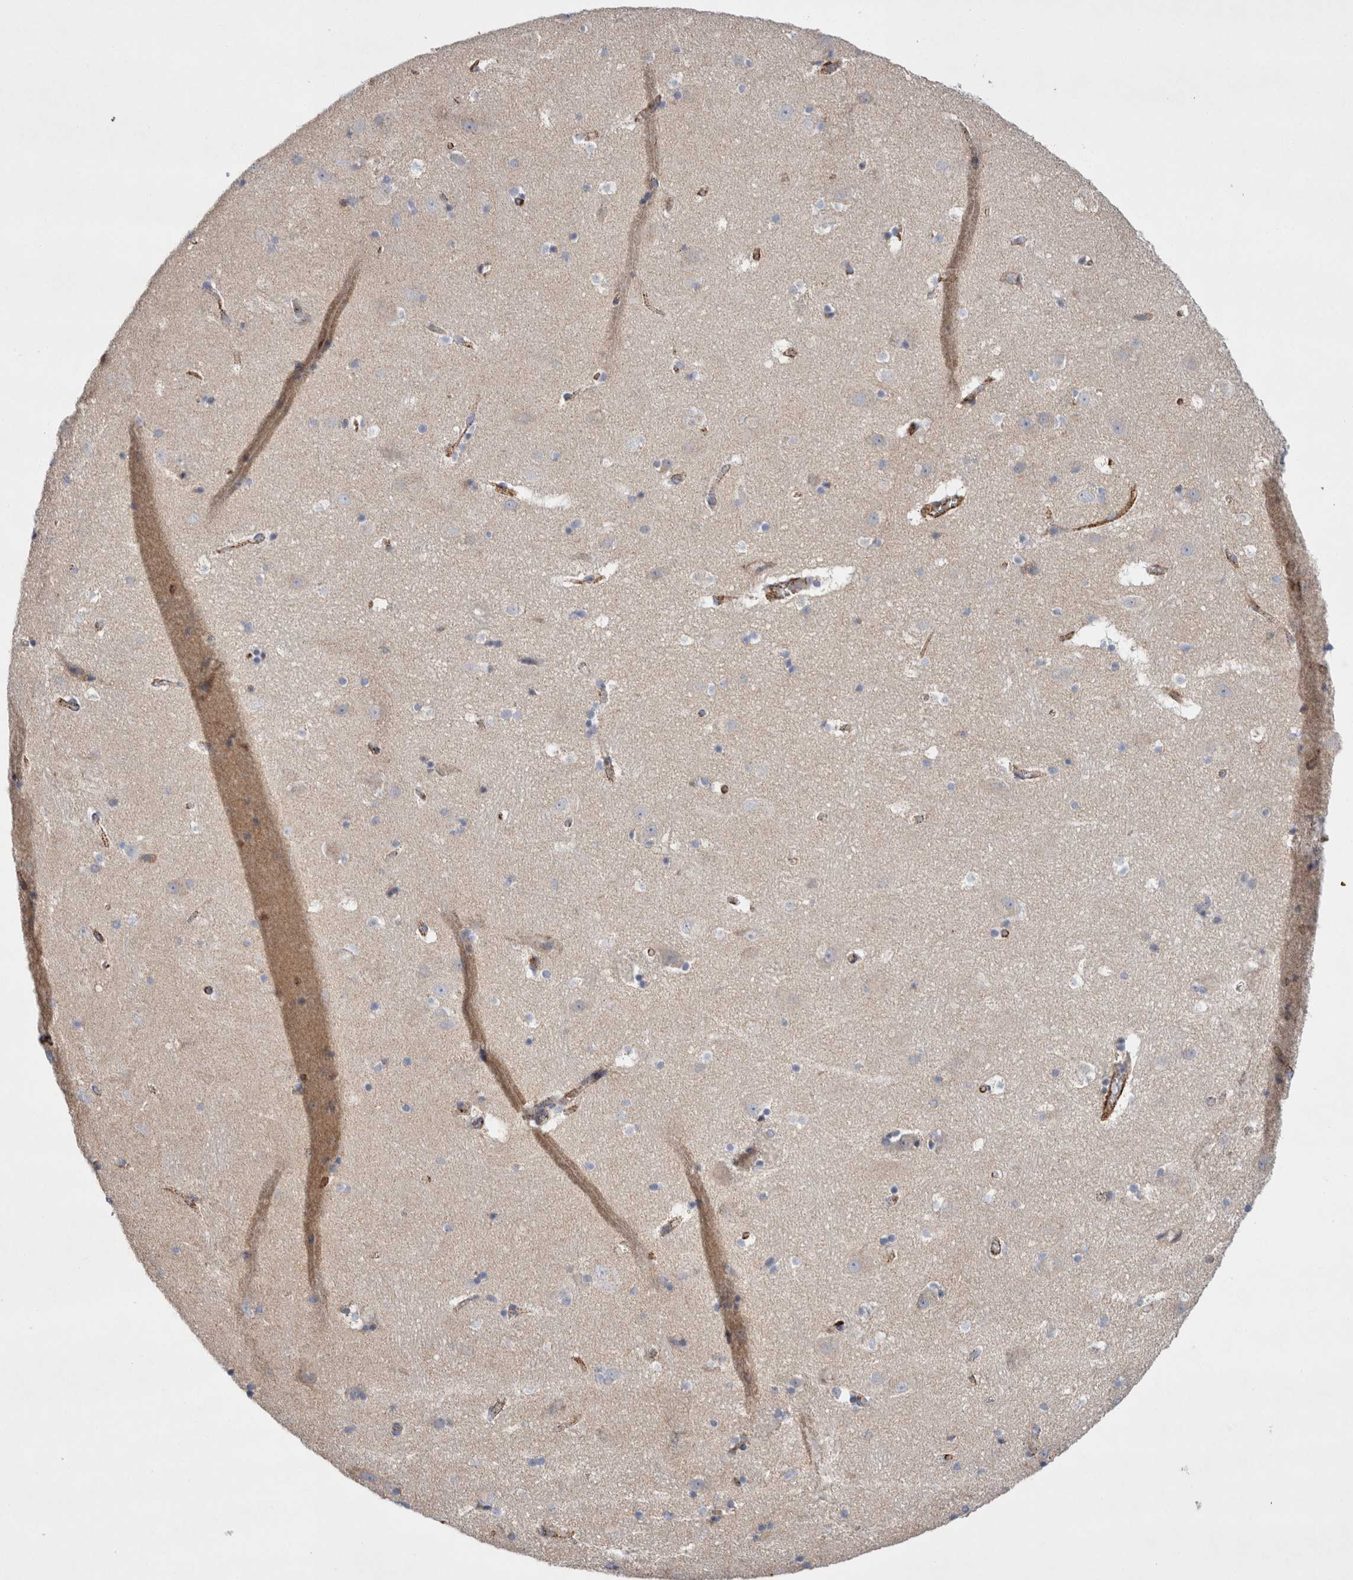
{"staining": {"intensity": "negative", "quantity": "none", "location": "none"}, "tissue": "hippocampus", "cell_type": "Glial cells", "image_type": "normal", "snomed": [{"axis": "morphology", "description": "Normal tissue, NOS"}, {"axis": "topography", "description": "Hippocampus"}], "caption": "The histopathology image demonstrates no staining of glial cells in unremarkable hippocampus.", "gene": "IARS2", "patient": {"sex": "male", "age": 45}}